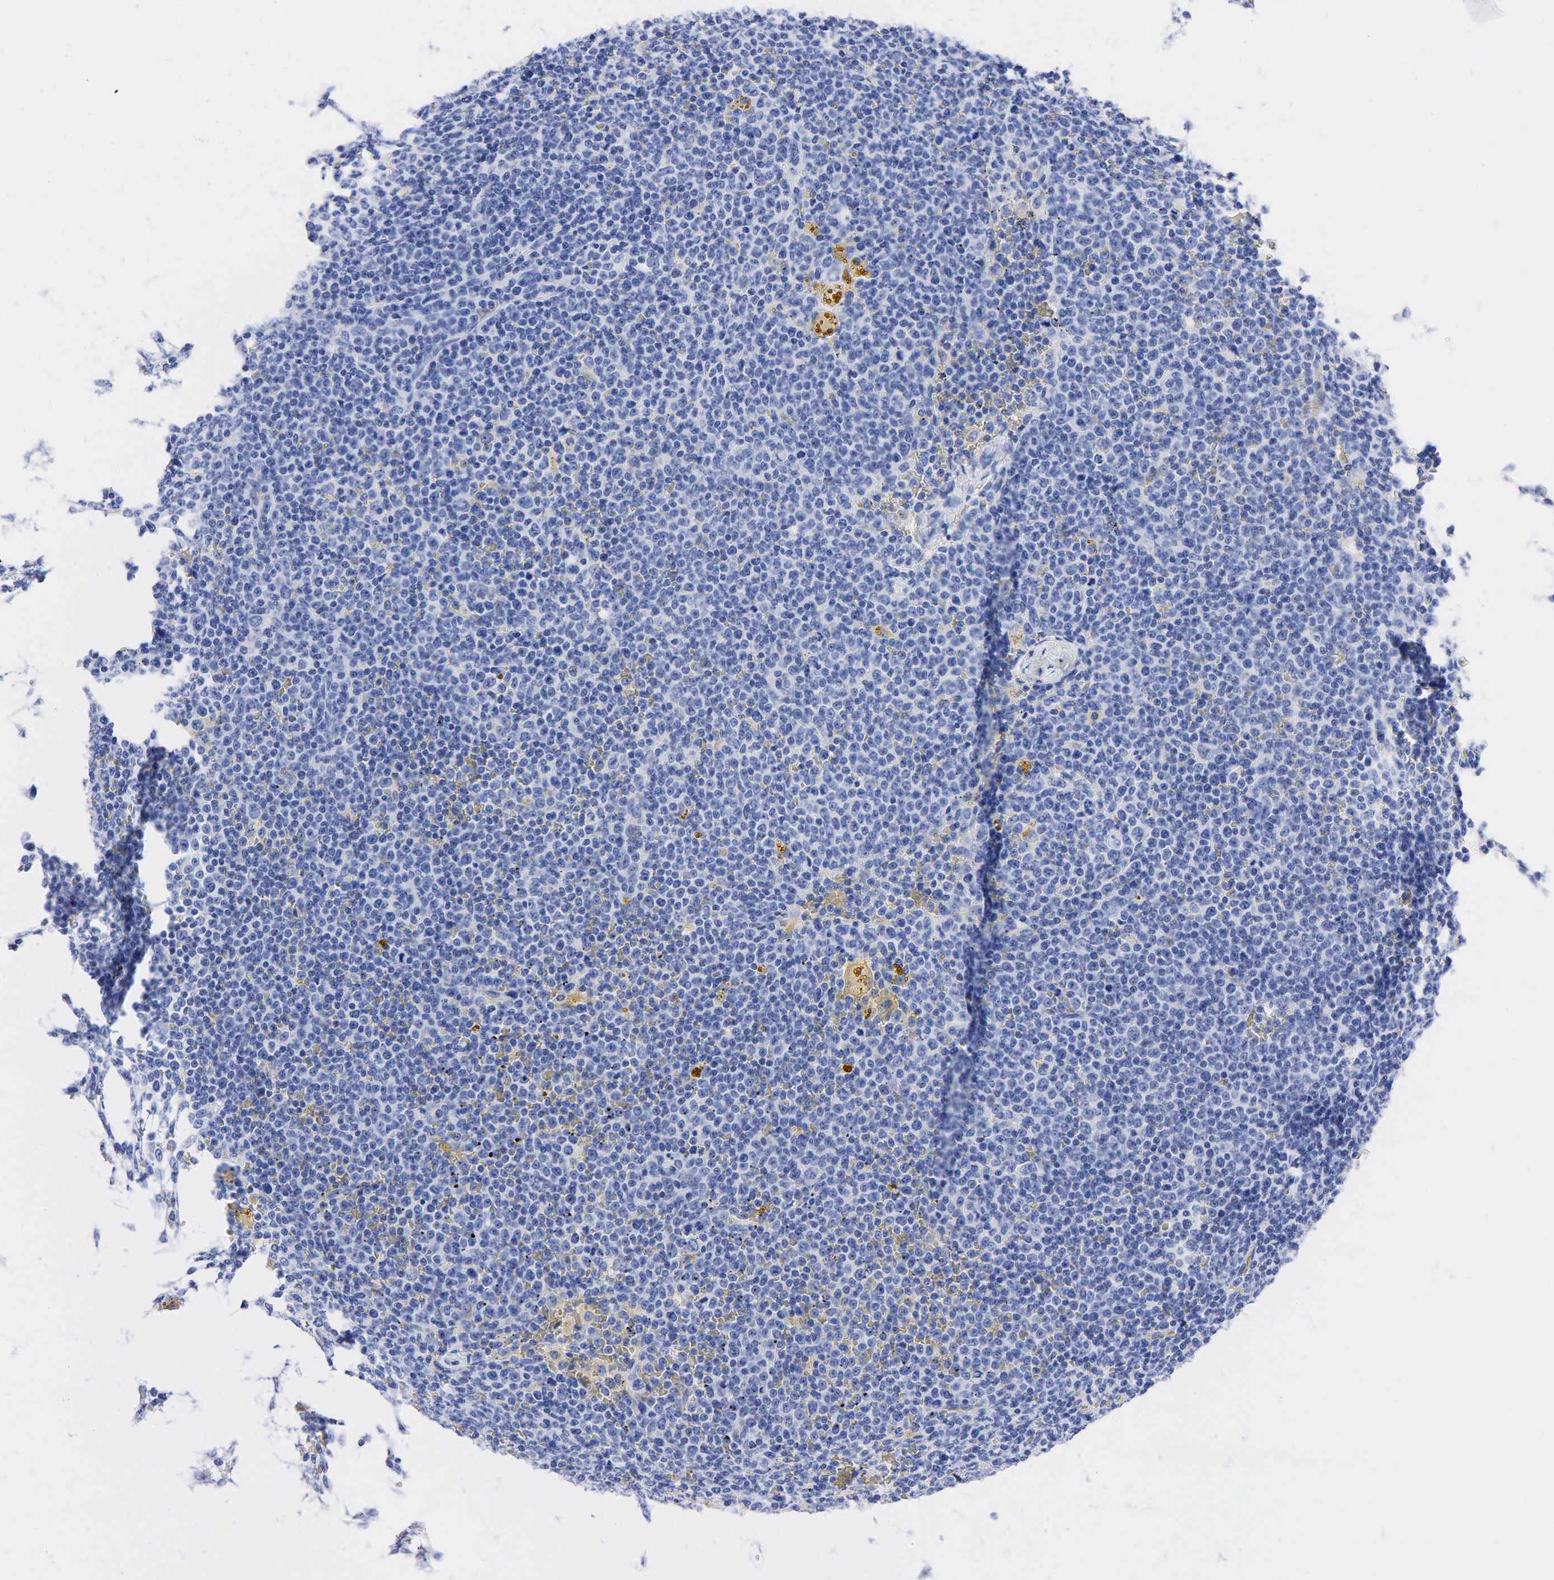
{"staining": {"intensity": "negative", "quantity": "none", "location": "none"}, "tissue": "lymphoma", "cell_type": "Tumor cells", "image_type": "cancer", "snomed": [{"axis": "morphology", "description": "Malignant lymphoma, non-Hodgkin's type, Low grade"}, {"axis": "topography", "description": "Lymph node"}], "caption": "Immunohistochemical staining of malignant lymphoma, non-Hodgkin's type (low-grade) displays no significant positivity in tumor cells.", "gene": "NKX2-1", "patient": {"sex": "male", "age": 50}}